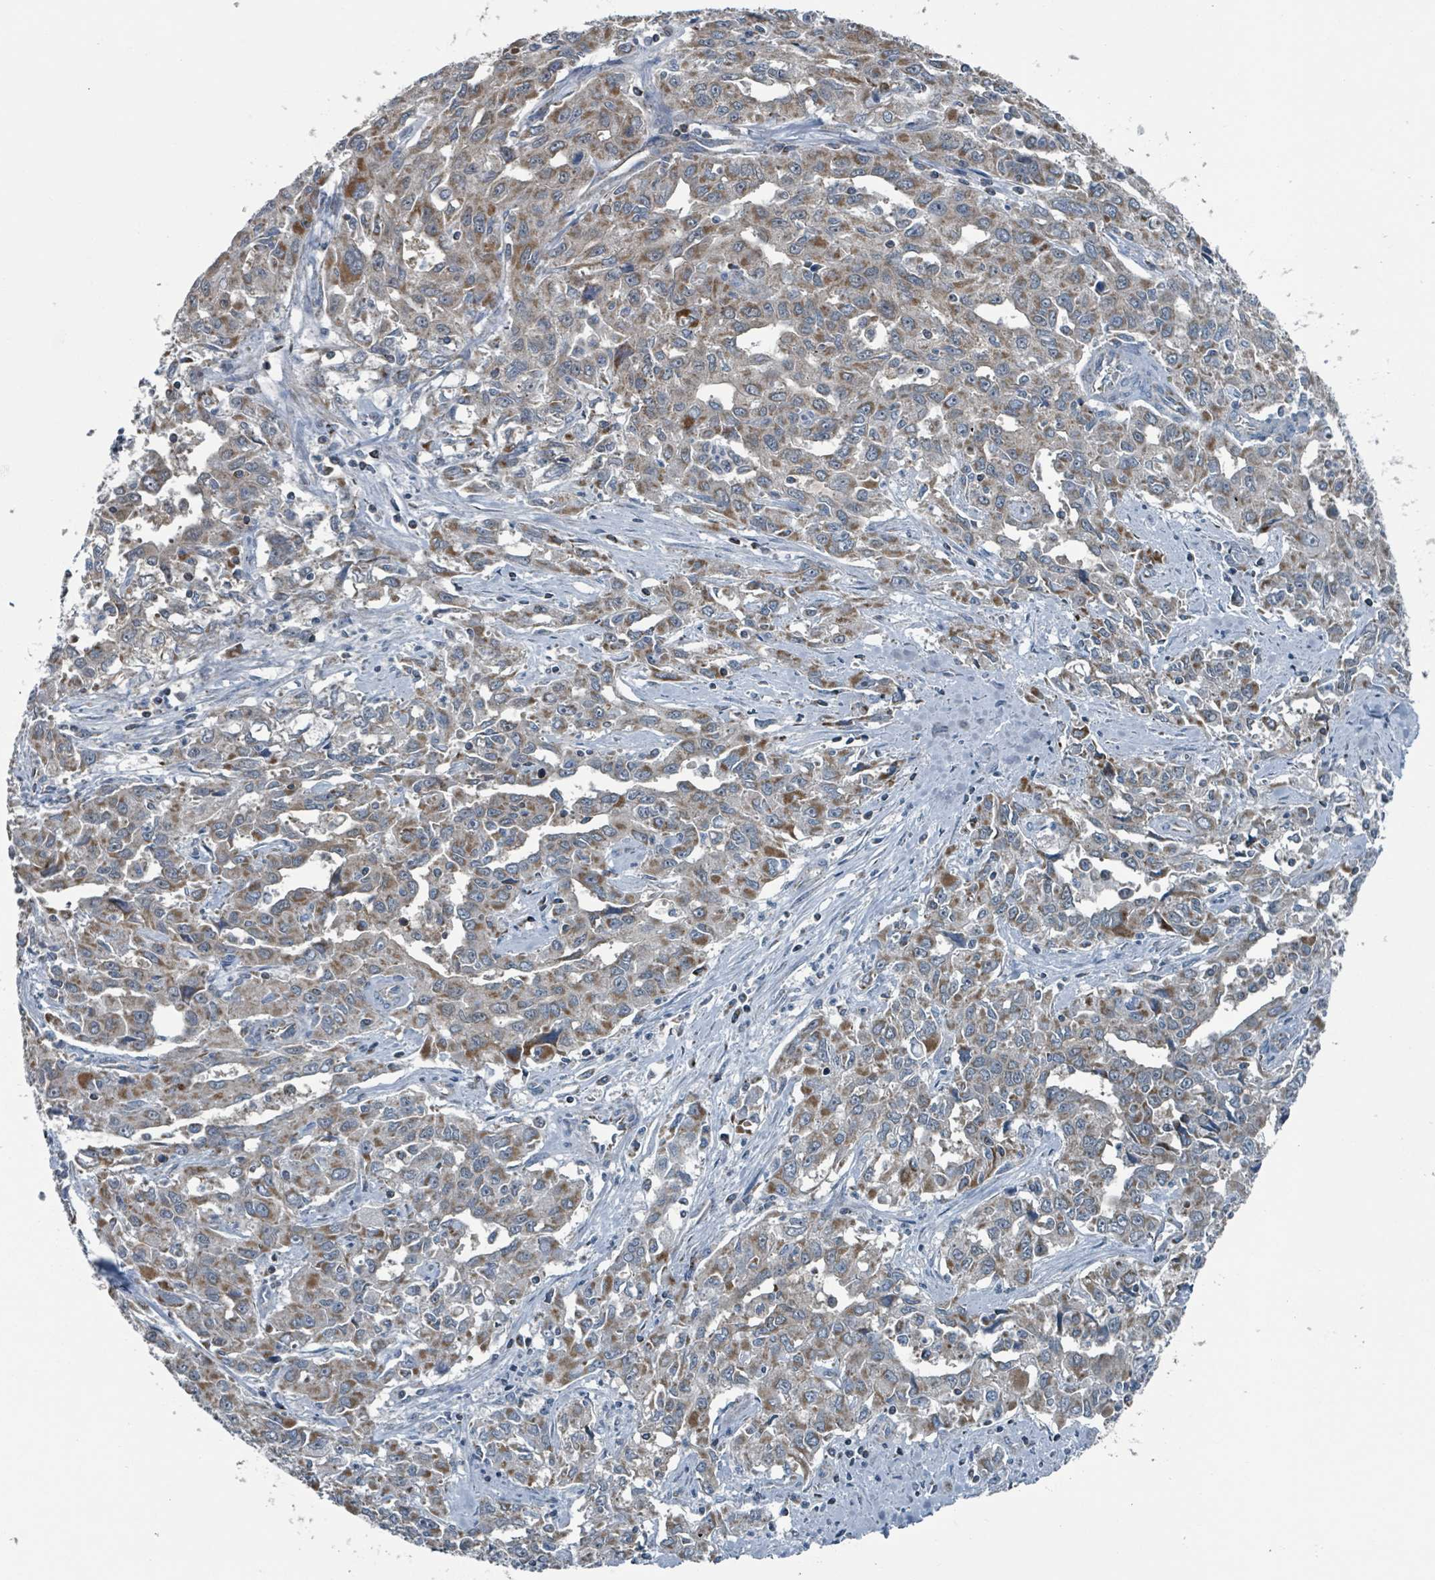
{"staining": {"intensity": "moderate", "quantity": ">75%", "location": "cytoplasmic/membranous"}, "tissue": "liver cancer", "cell_type": "Tumor cells", "image_type": "cancer", "snomed": [{"axis": "morphology", "description": "Carcinoma, Hepatocellular, NOS"}, {"axis": "topography", "description": "Liver"}], "caption": "A micrograph of liver cancer (hepatocellular carcinoma) stained for a protein displays moderate cytoplasmic/membranous brown staining in tumor cells.", "gene": "ABHD18", "patient": {"sex": "male", "age": 63}}